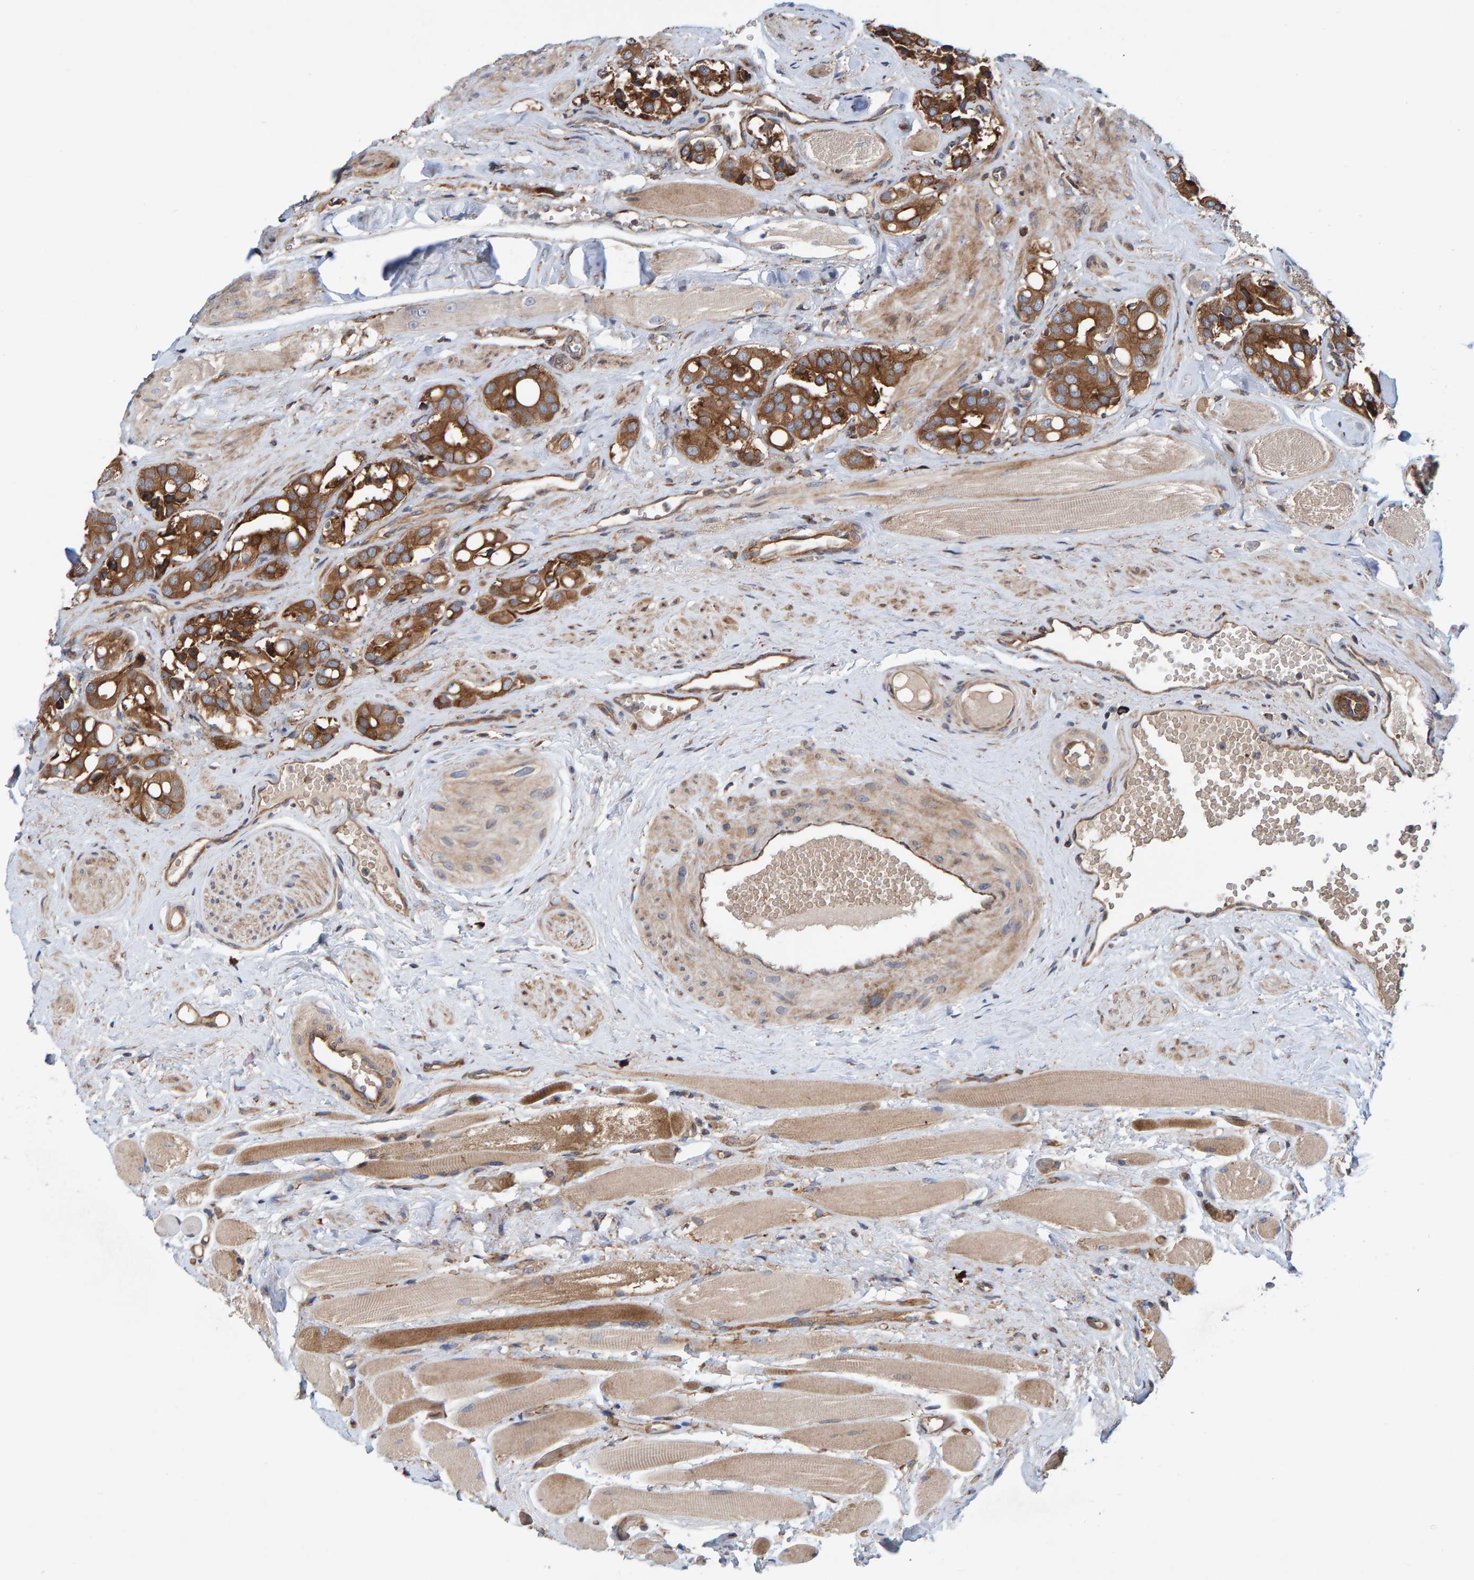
{"staining": {"intensity": "moderate", "quantity": ">75%", "location": "cytoplasmic/membranous"}, "tissue": "prostate cancer", "cell_type": "Tumor cells", "image_type": "cancer", "snomed": [{"axis": "morphology", "description": "Adenocarcinoma, High grade"}, {"axis": "topography", "description": "Prostate"}], "caption": "This image demonstrates prostate cancer stained with IHC to label a protein in brown. The cytoplasmic/membranous of tumor cells show moderate positivity for the protein. Nuclei are counter-stained blue.", "gene": "KIAA0753", "patient": {"sex": "male", "age": 52}}